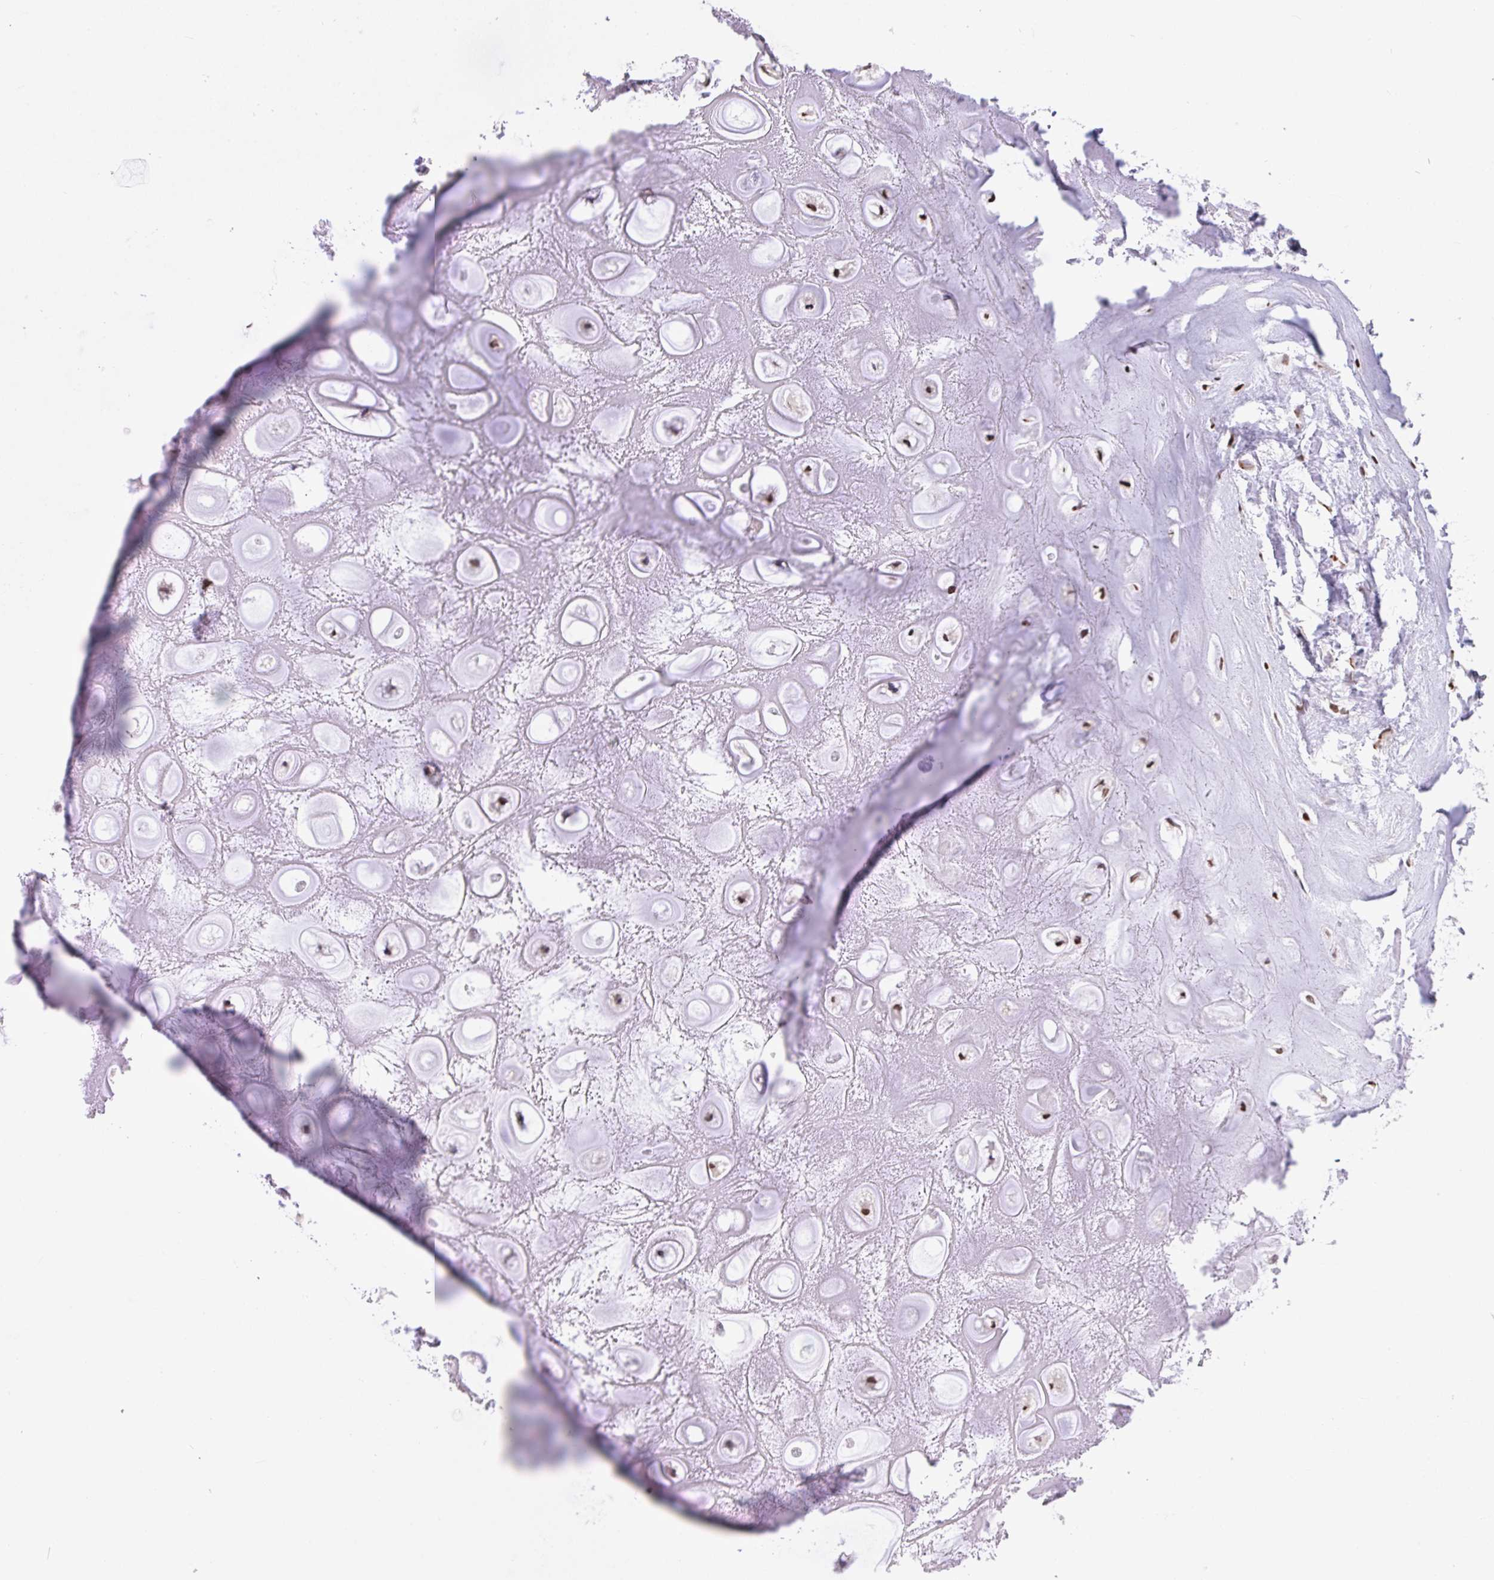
{"staining": {"intensity": "moderate", "quantity": ">75%", "location": "nuclear"}, "tissue": "soft tissue", "cell_type": "Chondrocytes", "image_type": "normal", "snomed": [{"axis": "morphology", "description": "Normal tissue, NOS"}, {"axis": "topography", "description": "Lymph node"}, {"axis": "topography", "description": "Cartilage tissue"}, {"axis": "topography", "description": "Nasopharynx"}], "caption": "IHC image of unremarkable soft tissue: soft tissue stained using immunohistochemistry (IHC) displays medium levels of moderate protein expression localized specifically in the nuclear of chondrocytes, appearing as a nuclear brown color.", "gene": "BTBD10", "patient": {"sex": "male", "age": 63}}